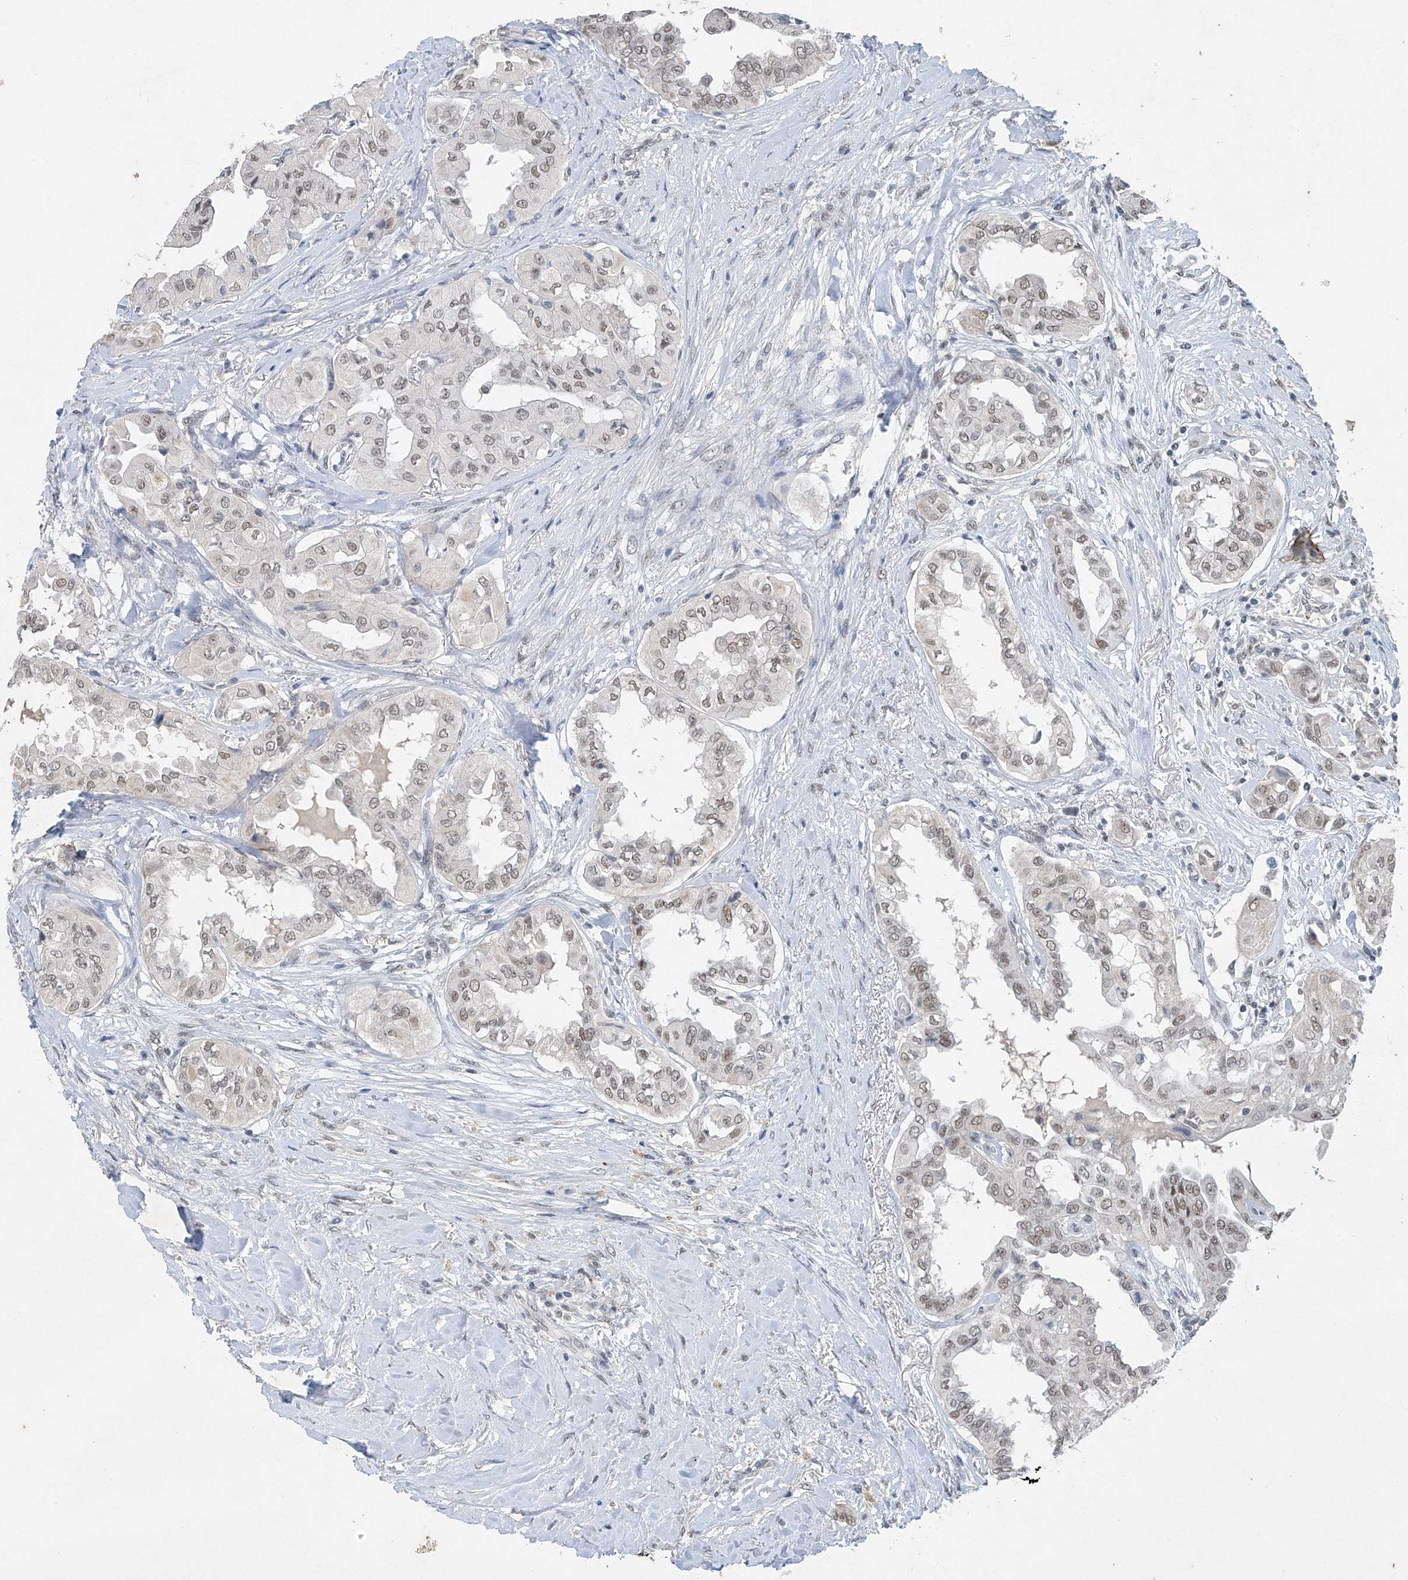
{"staining": {"intensity": "weak", "quantity": "25%-75%", "location": "nuclear"}, "tissue": "thyroid cancer", "cell_type": "Tumor cells", "image_type": "cancer", "snomed": [{"axis": "morphology", "description": "Papillary adenocarcinoma, NOS"}, {"axis": "topography", "description": "Thyroid gland"}], "caption": "Thyroid cancer tissue shows weak nuclear positivity in about 25%-75% of tumor cells", "gene": "TAF8", "patient": {"sex": "female", "age": 59}}